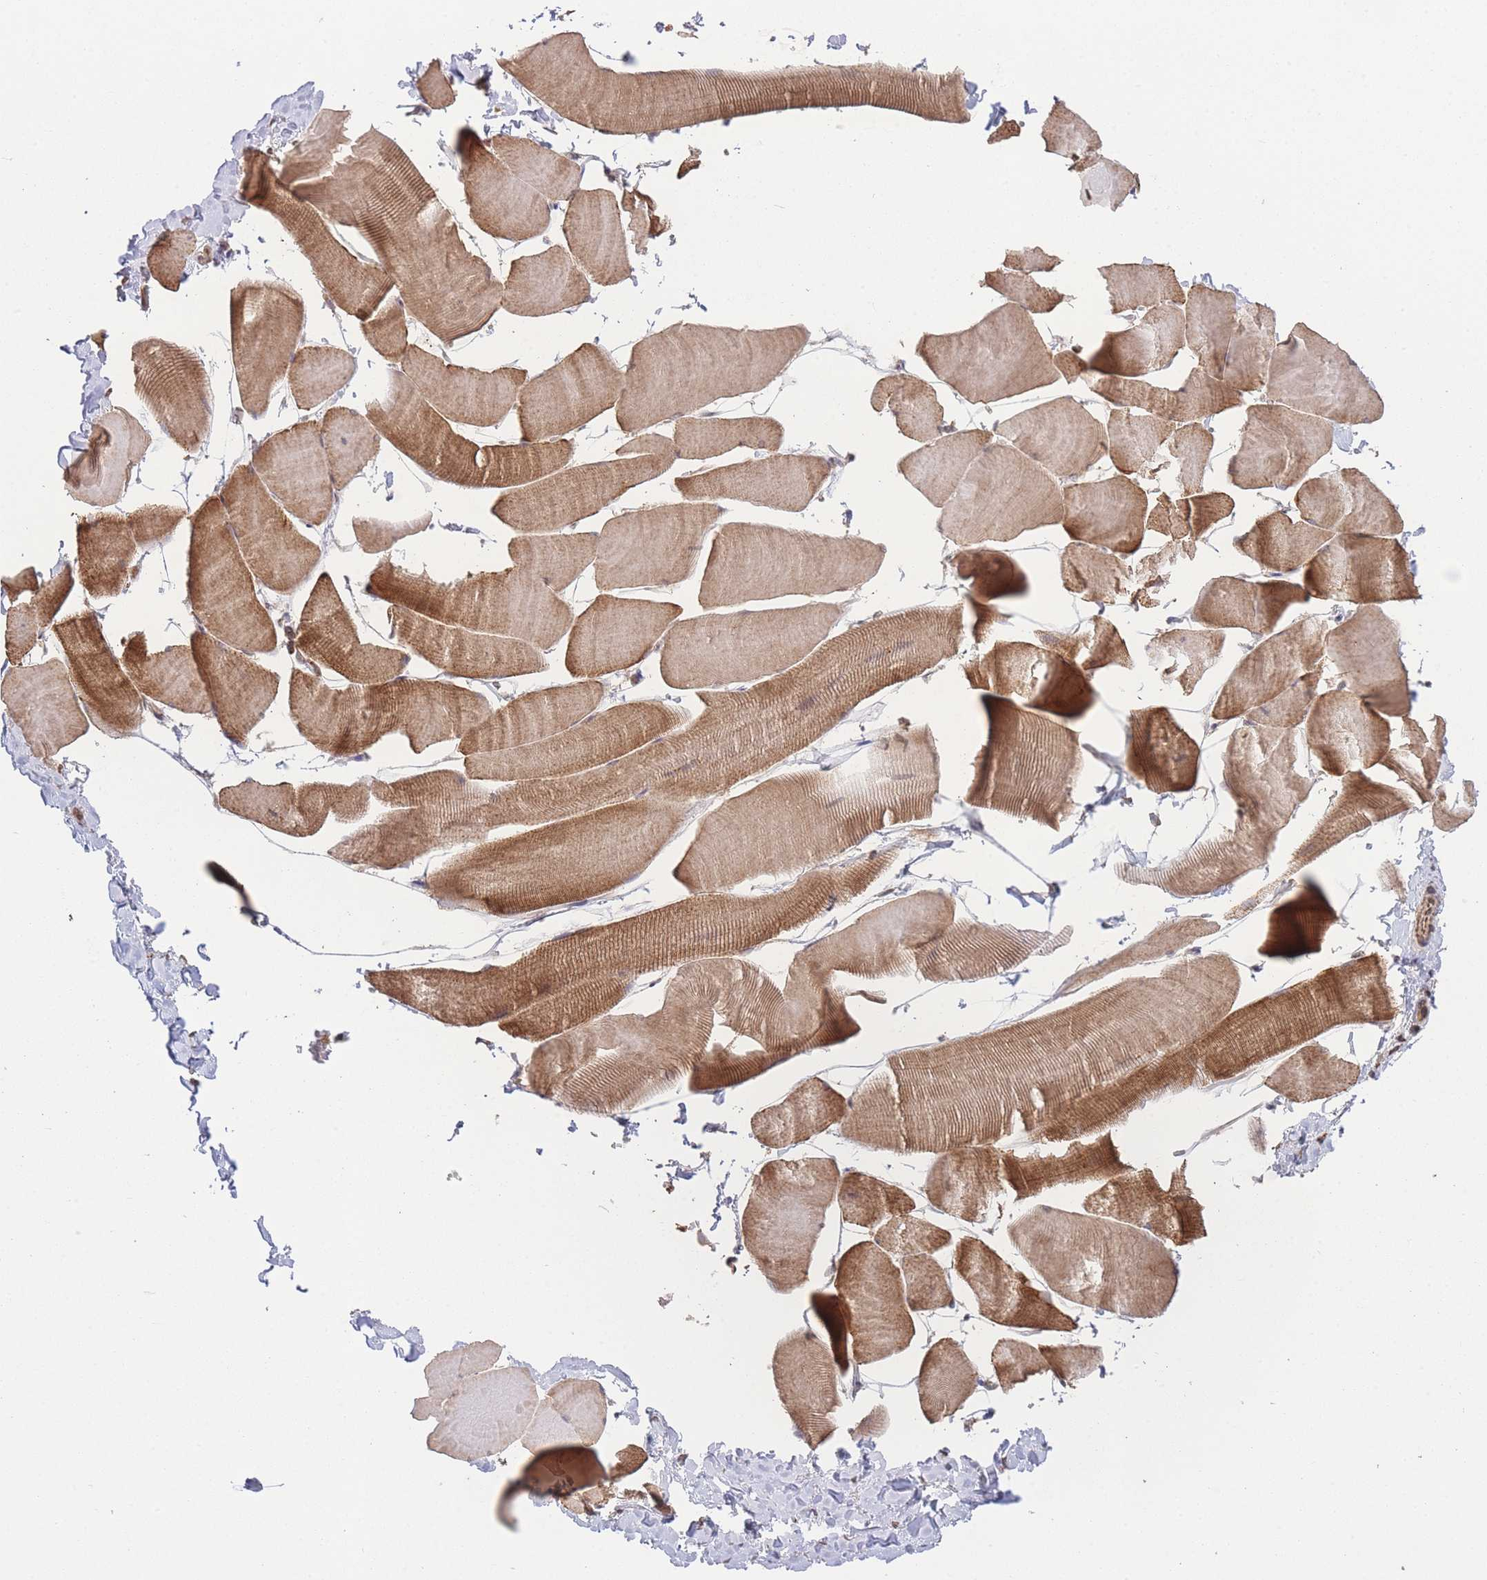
{"staining": {"intensity": "moderate", "quantity": "25%-75%", "location": "cytoplasmic/membranous"}, "tissue": "skeletal muscle", "cell_type": "Myocytes", "image_type": "normal", "snomed": [{"axis": "morphology", "description": "Normal tissue, NOS"}, {"axis": "topography", "description": "Skeletal muscle"}], "caption": "Immunohistochemistry (IHC) (DAB (3,3'-diaminobenzidine)) staining of benign skeletal muscle demonstrates moderate cytoplasmic/membranous protein positivity in approximately 25%-75% of myocytes. (Brightfield microscopy of DAB IHC at high magnification).", "gene": "PXMP4", "patient": {"sex": "male", "age": 25}}